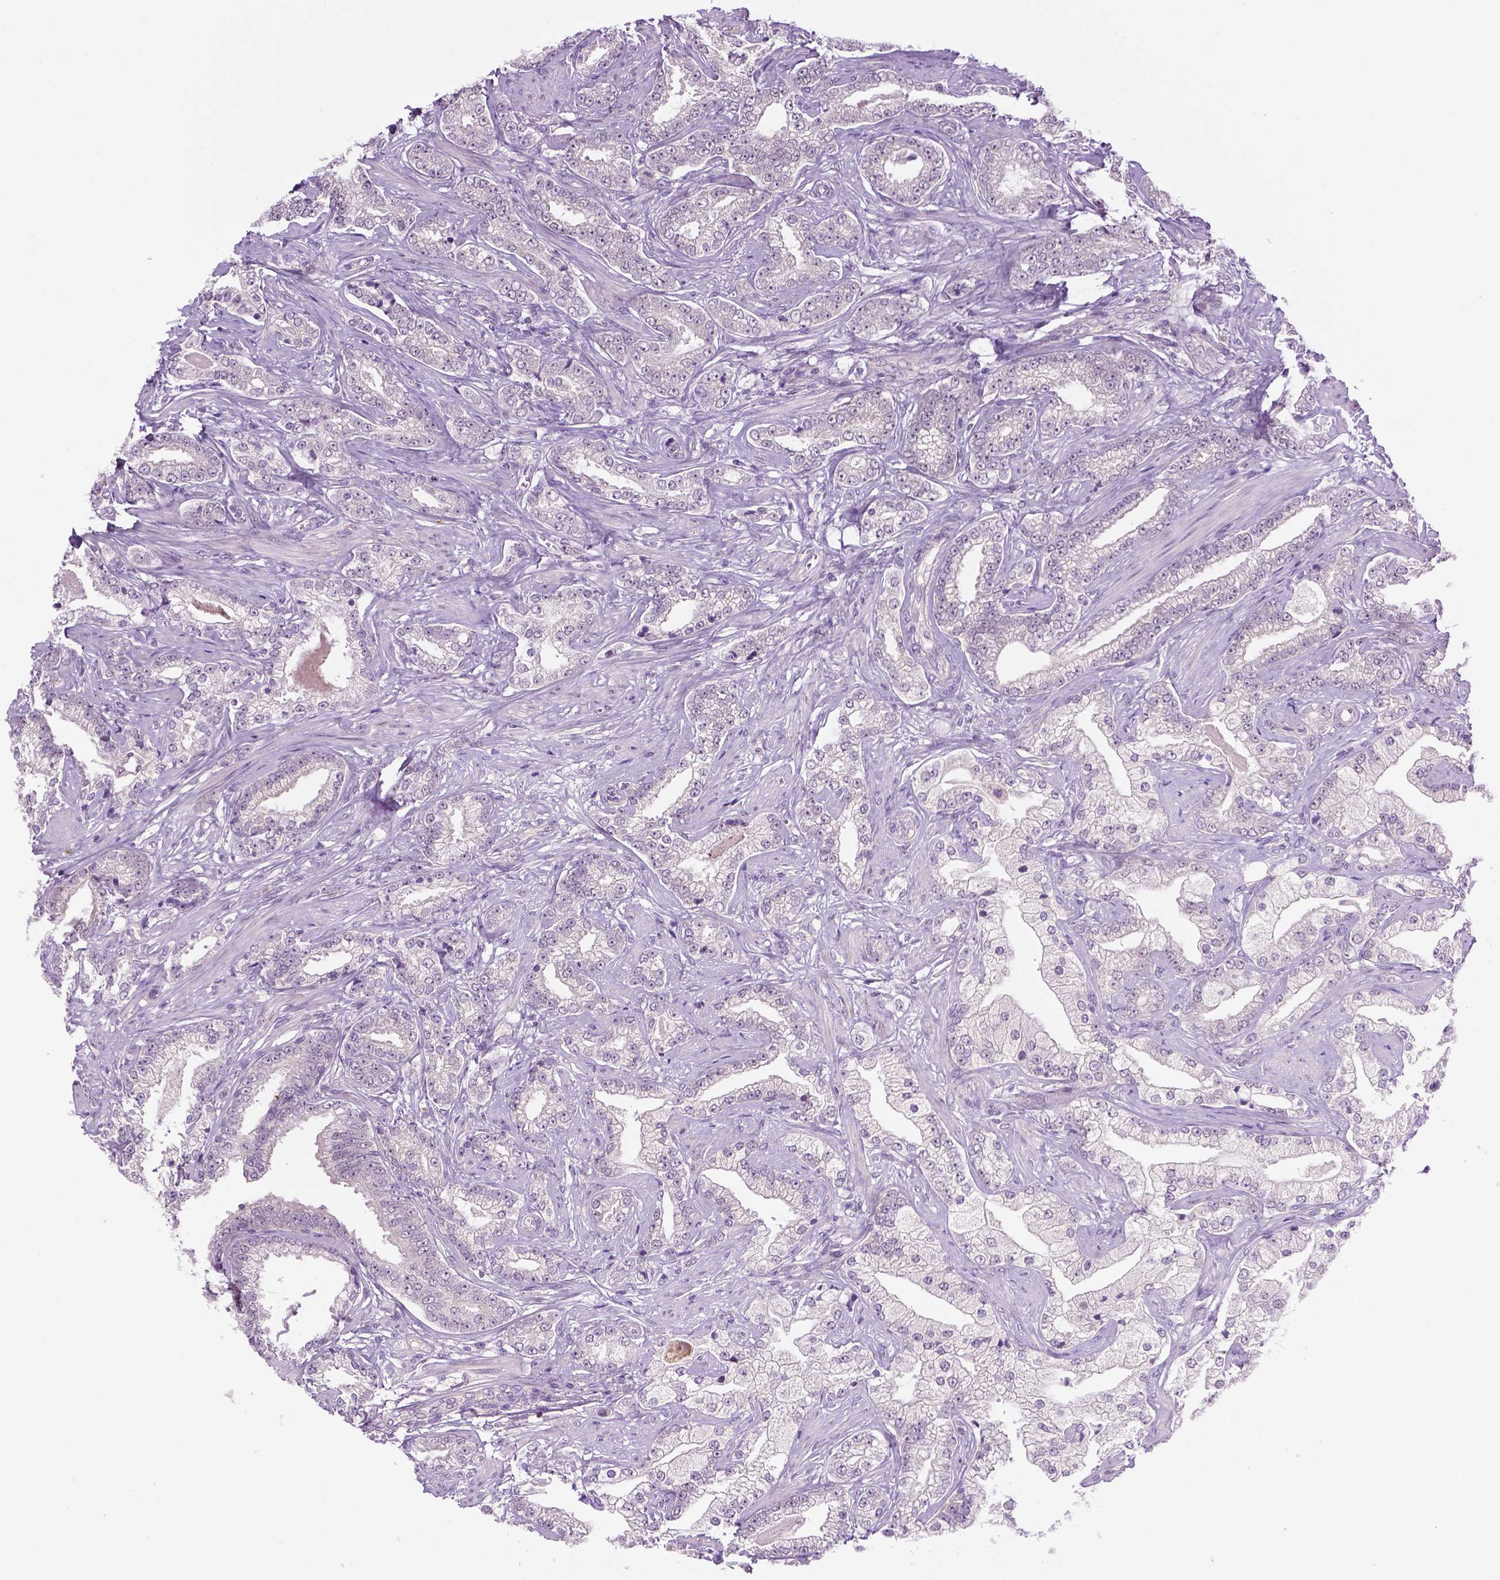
{"staining": {"intensity": "negative", "quantity": "none", "location": "none"}, "tissue": "prostate cancer", "cell_type": "Tumor cells", "image_type": "cancer", "snomed": [{"axis": "morphology", "description": "Adenocarcinoma, Low grade"}, {"axis": "topography", "description": "Prostate"}], "caption": "IHC image of human prostate adenocarcinoma (low-grade) stained for a protein (brown), which shows no positivity in tumor cells.", "gene": "DENND4A", "patient": {"sex": "male", "age": 61}}